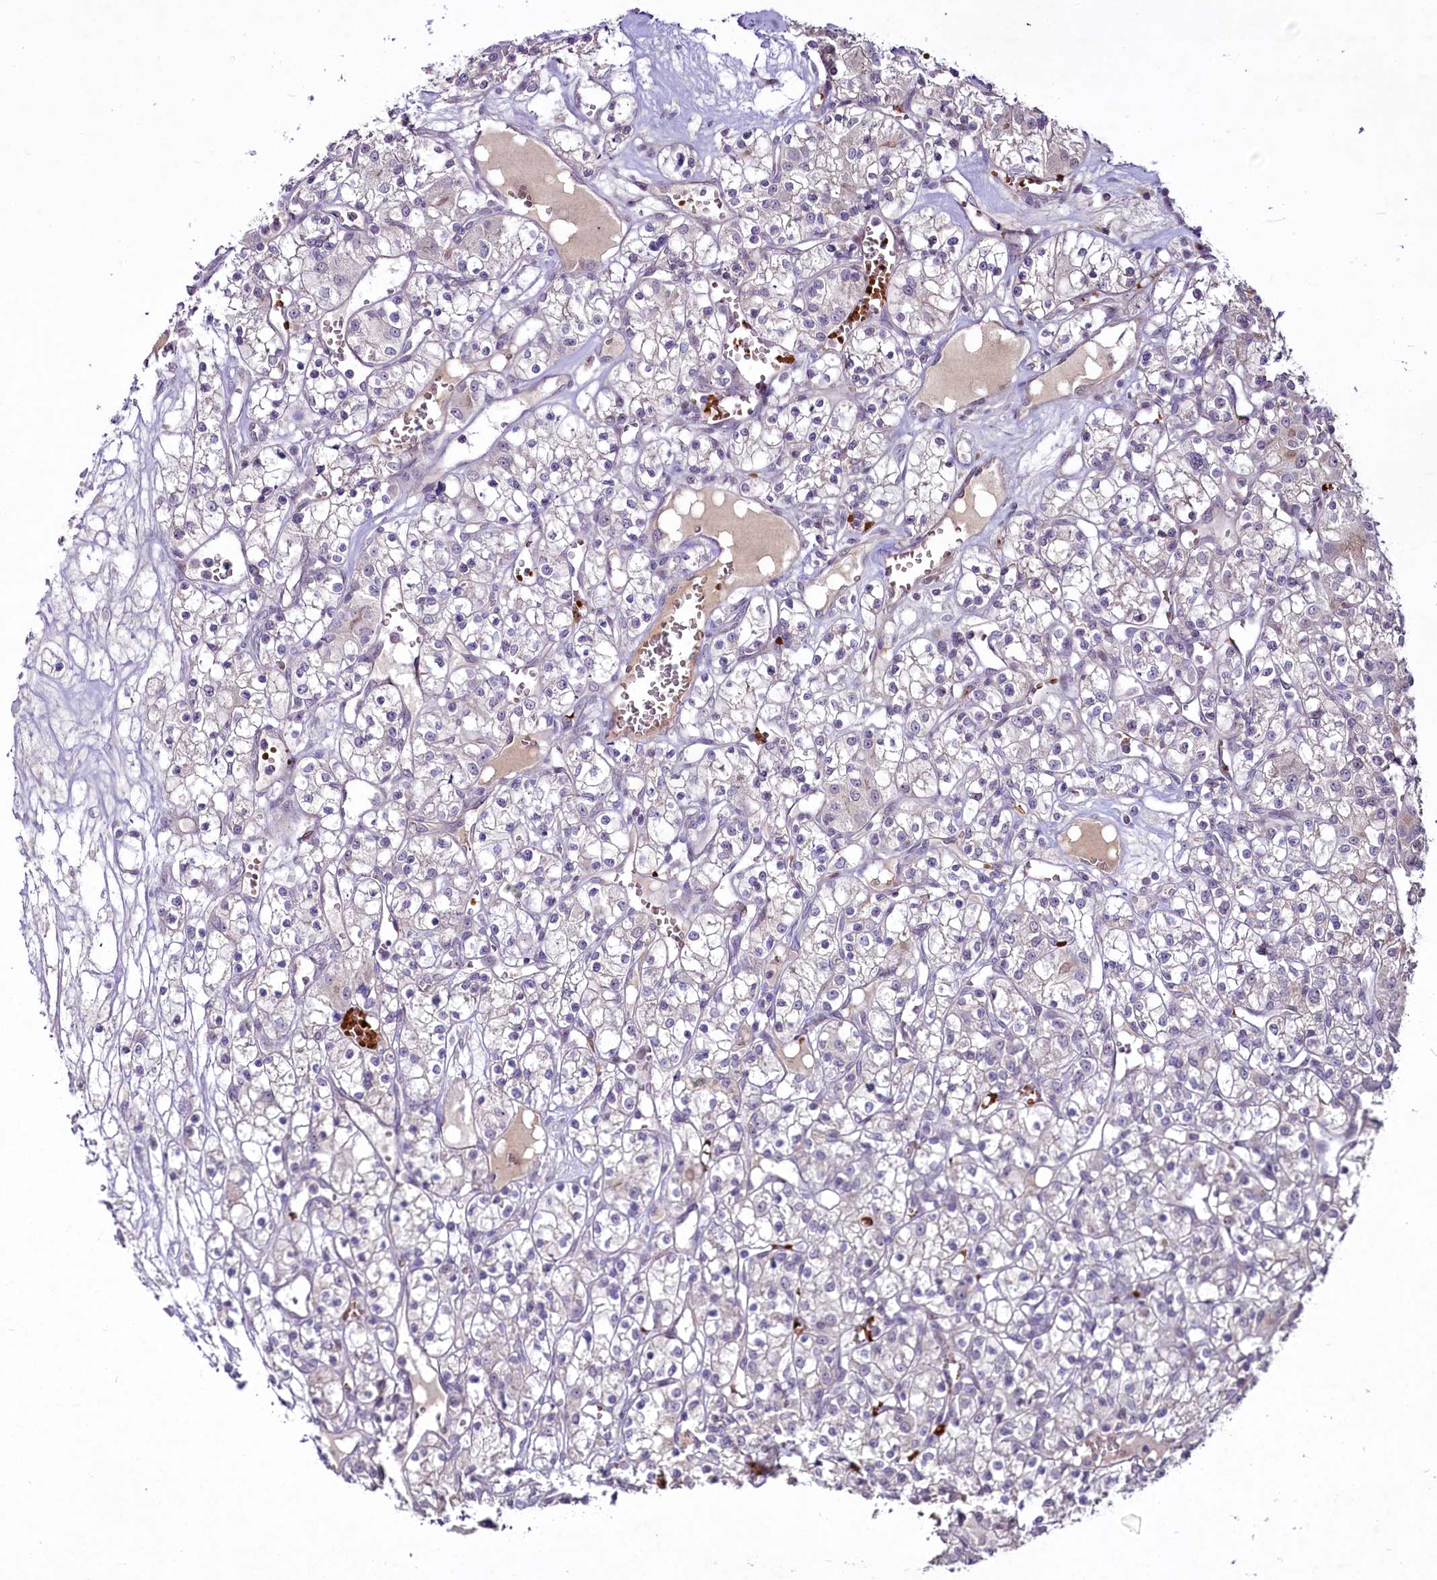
{"staining": {"intensity": "negative", "quantity": "none", "location": "none"}, "tissue": "renal cancer", "cell_type": "Tumor cells", "image_type": "cancer", "snomed": [{"axis": "morphology", "description": "Adenocarcinoma, NOS"}, {"axis": "topography", "description": "Kidney"}], "caption": "Immunohistochemistry (IHC) of human renal cancer (adenocarcinoma) displays no expression in tumor cells. The staining was performed using DAB (3,3'-diaminobenzidine) to visualize the protein expression in brown, while the nuclei were stained in blue with hematoxylin (Magnification: 20x).", "gene": "SUSD3", "patient": {"sex": "female", "age": 59}}